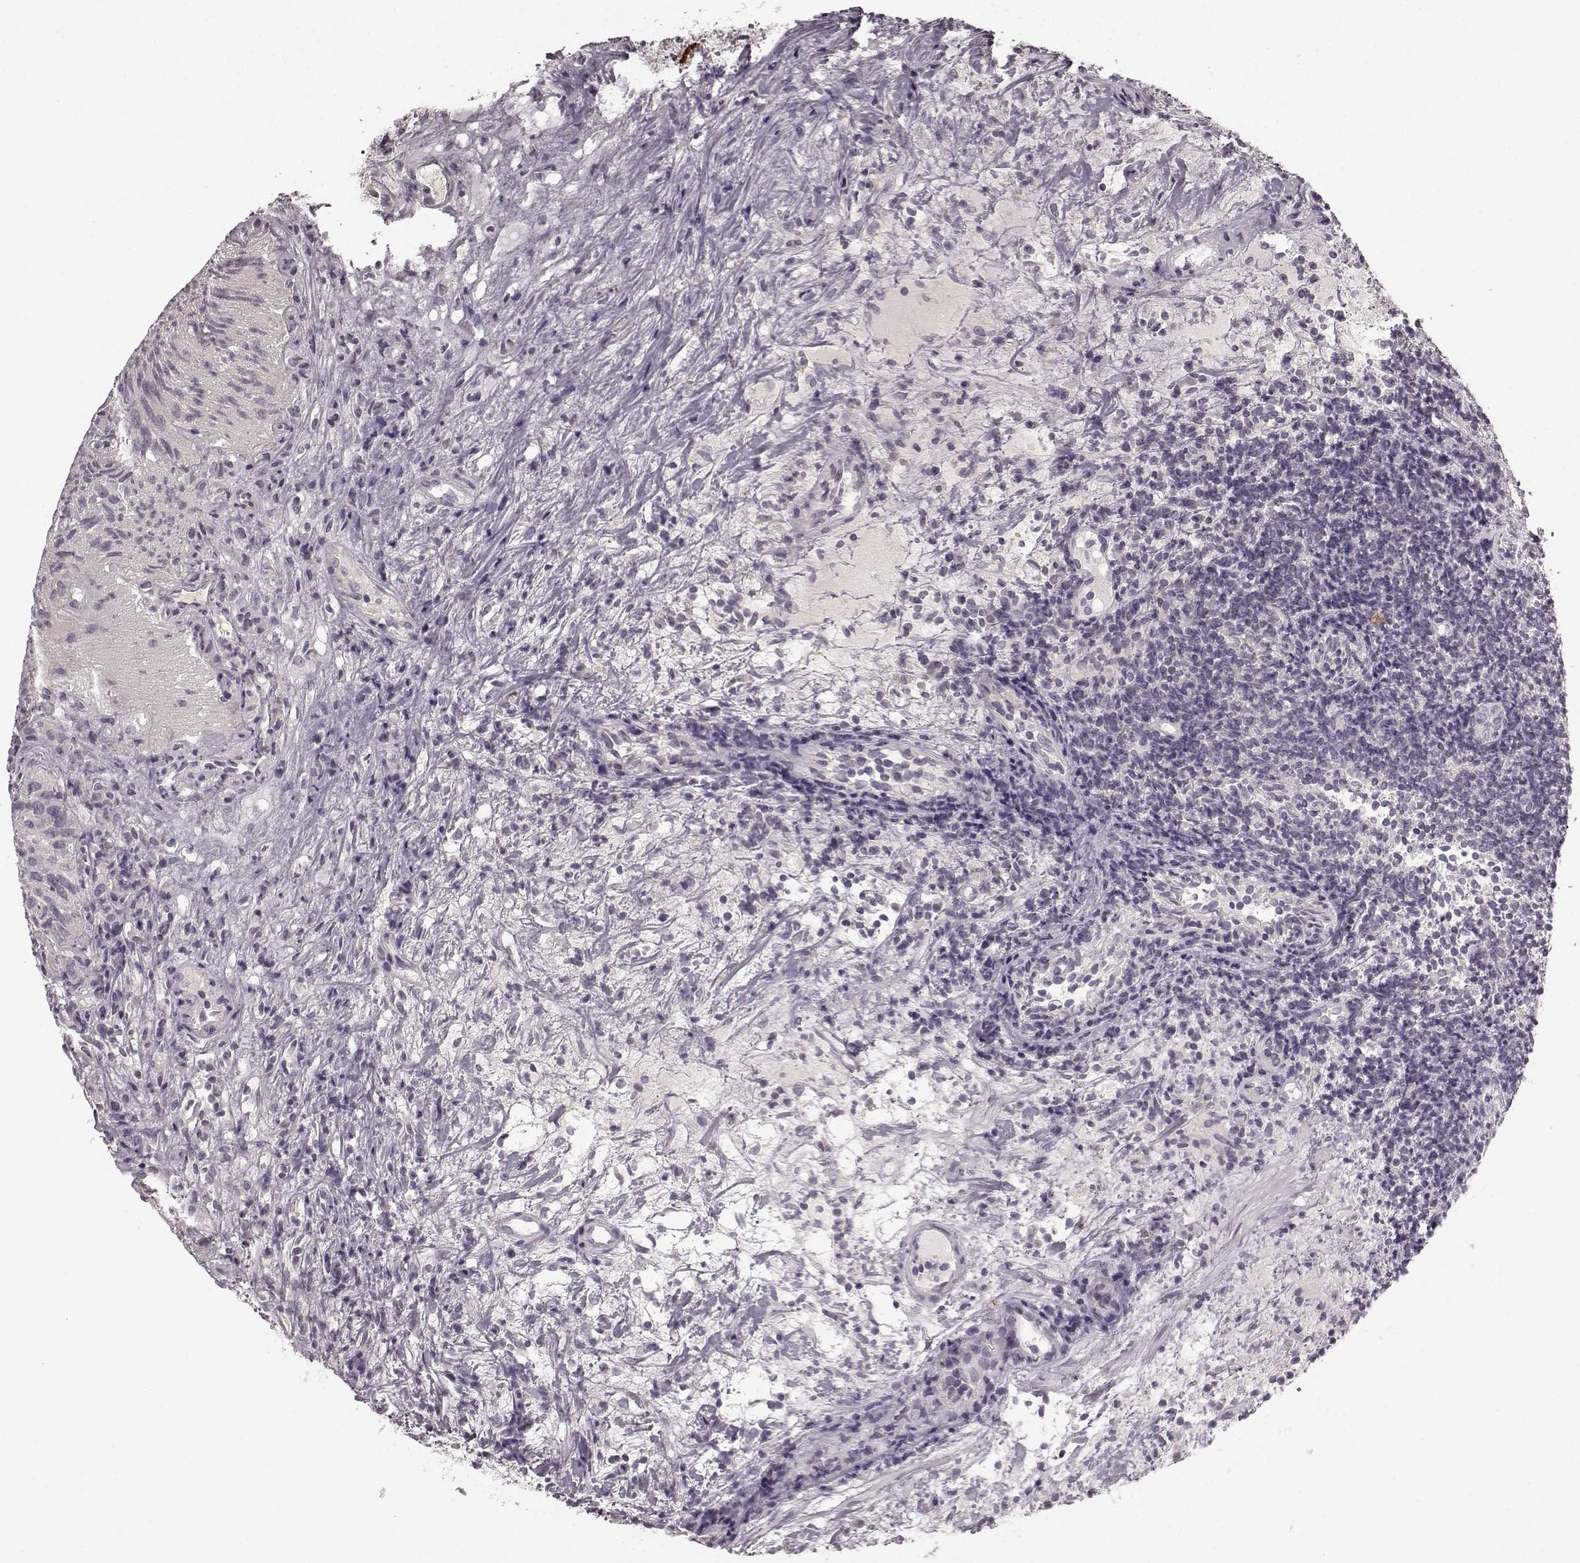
{"staining": {"intensity": "negative", "quantity": "none", "location": "none"}, "tissue": "urothelial cancer", "cell_type": "Tumor cells", "image_type": "cancer", "snomed": [{"axis": "morphology", "description": "Urothelial carcinoma, Low grade"}, {"axis": "topography", "description": "Urinary bladder"}], "caption": "Immunohistochemistry of urothelial cancer demonstrates no expression in tumor cells.", "gene": "CHIT1", "patient": {"sex": "female", "age": 69}}